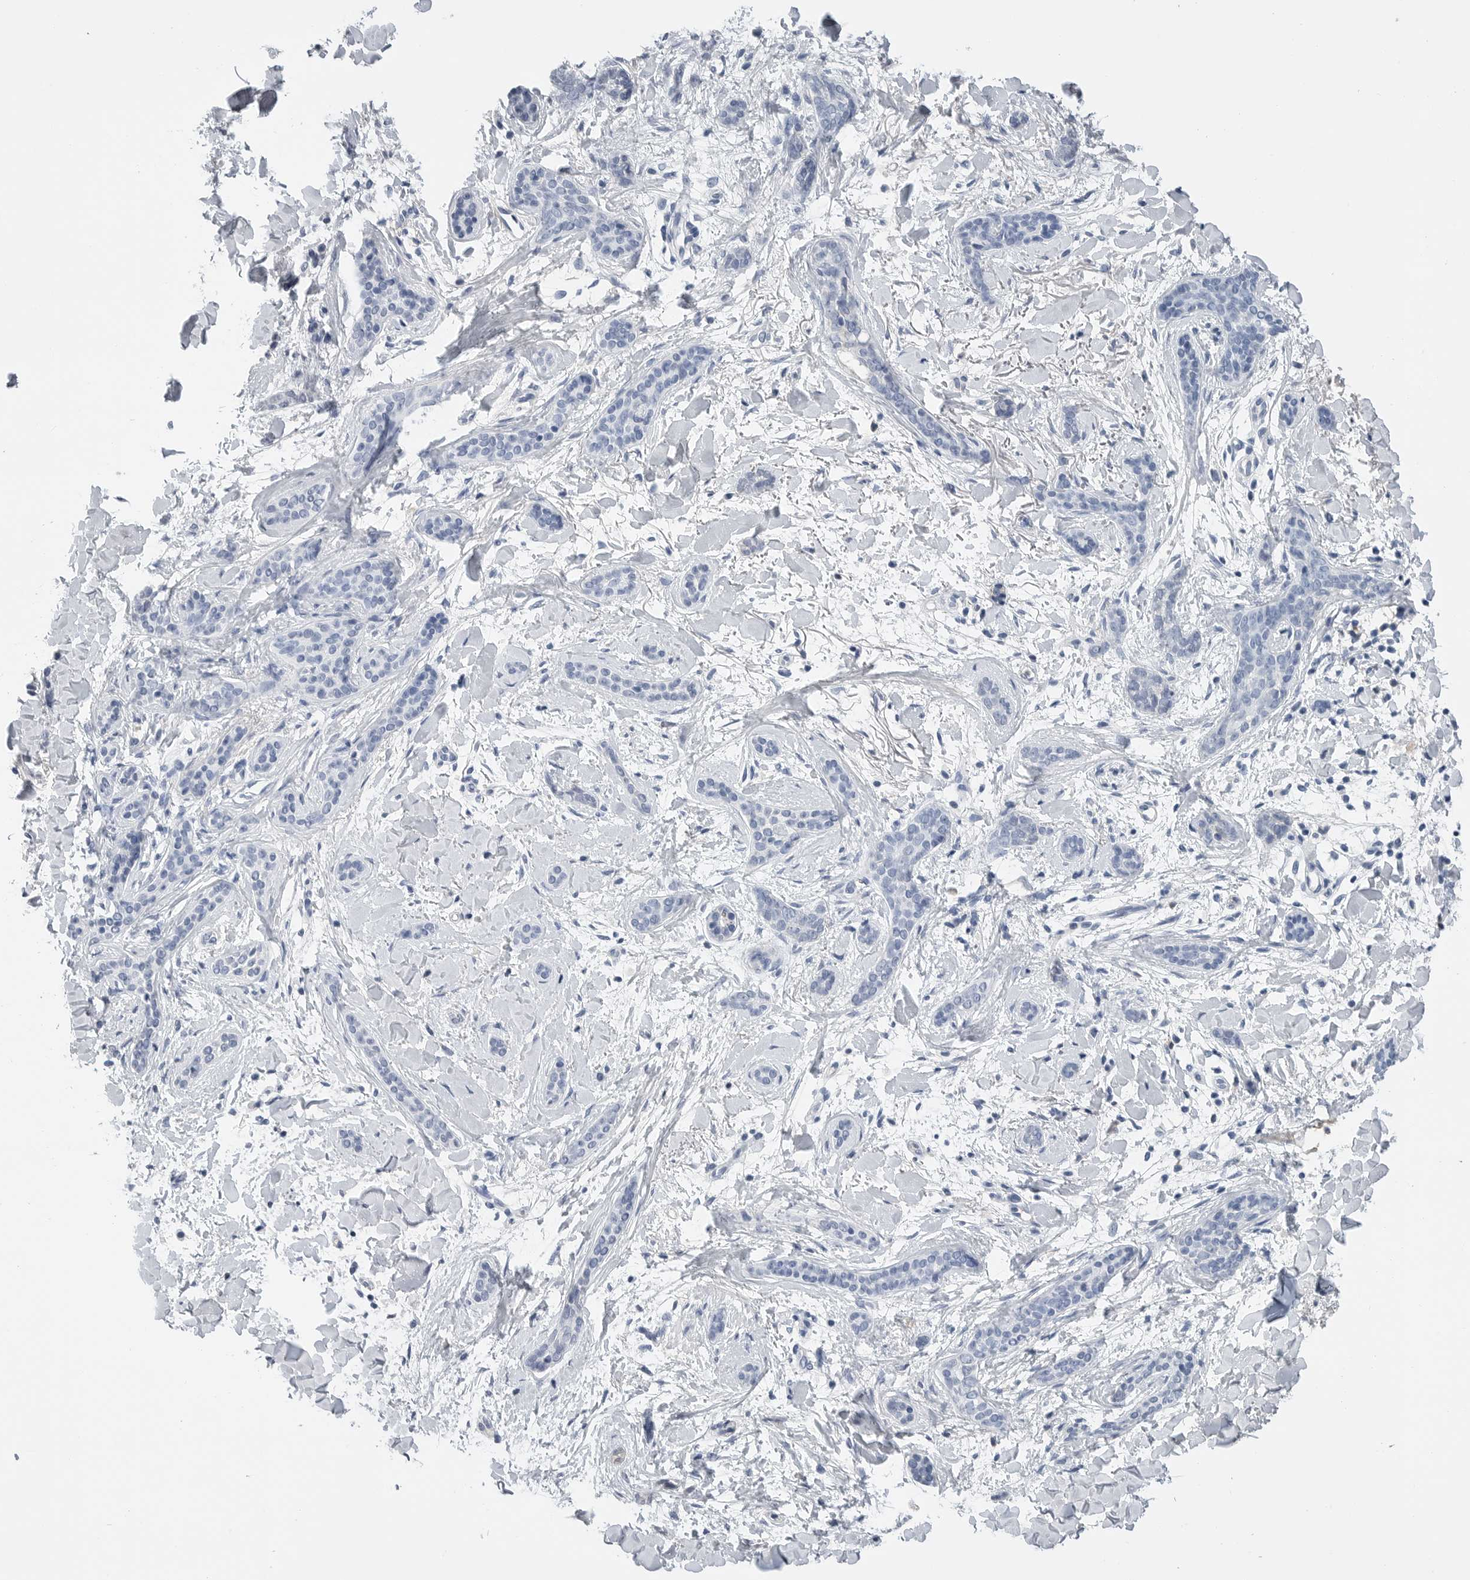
{"staining": {"intensity": "negative", "quantity": "none", "location": "none"}, "tissue": "skin cancer", "cell_type": "Tumor cells", "image_type": "cancer", "snomed": [{"axis": "morphology", "description": "Basal cell carcinoma"}, {"axis": "morphology", "description": "Adnexal tumor, benign"}, {"axis": "topography", "description": "Skin"}], "caption": "High magnification brightfield microscopy of basal cell carcinoma (skin) stained with DAB (brown) and counterstained with hematoxylin (blue): tumor cells show no significant positivity.", "gene": "FABP6", "patient": {"sex": "female", "age": 42}}